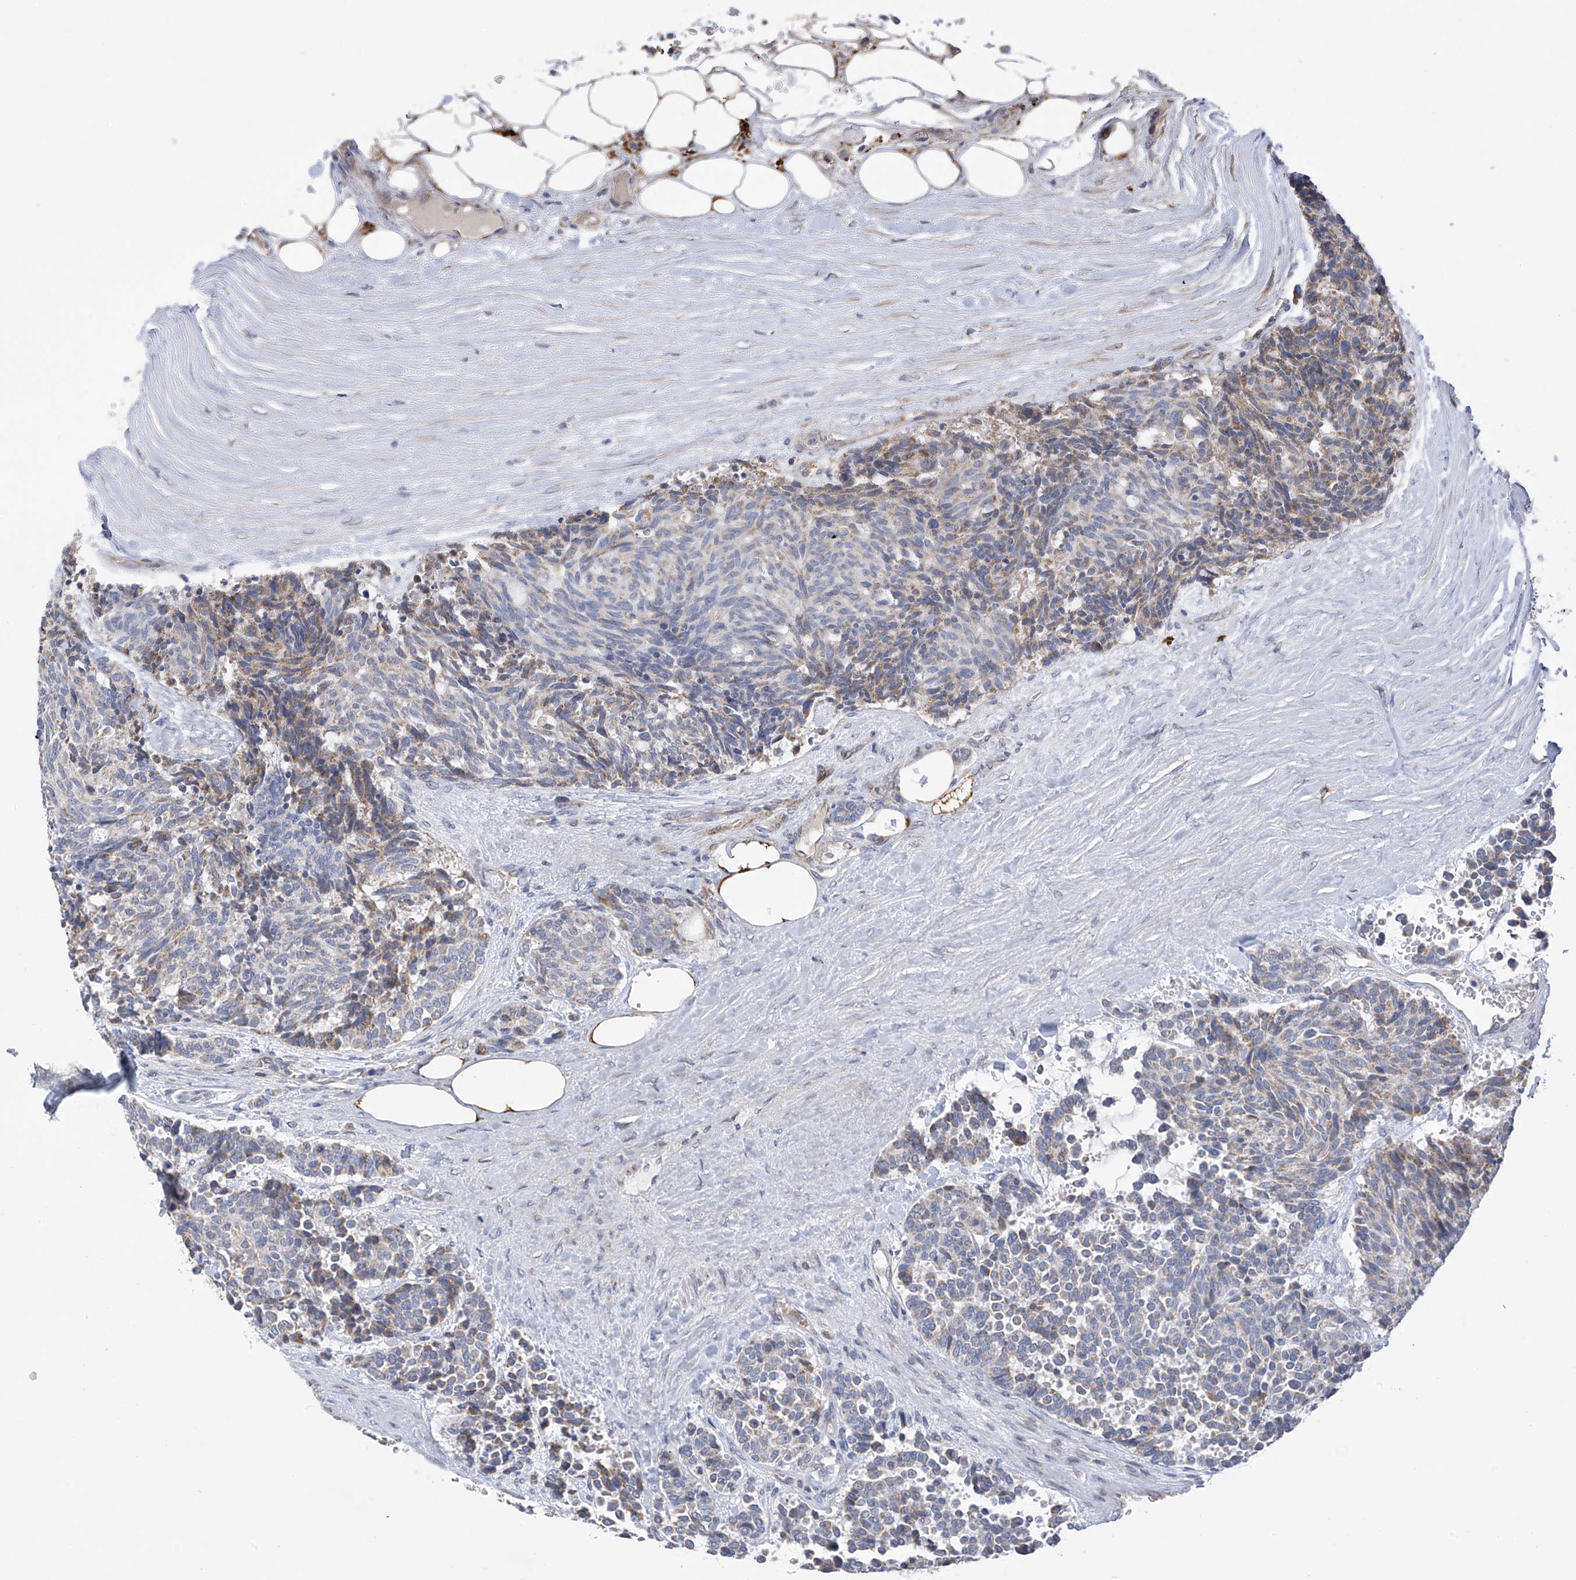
{"staining": {"intensity": "weak", "quantity": "<25%", "location": "cytoplasmic/membranous"}, "tissue": "carcinoid", "cell_type": "Tumor cells", "image_type": "cancer", "snomed": [{"axis": "morphology", "description": "Carcinoid, malignant, NOS"}, {"axis": "topography", "description": "Pancreas"}], "caption": "The micrograph demonstrates no significant staining in tumor cells of malignant carcinoid.", "gene": "SLCO4A1", "patient": {"sex": "female", "age": 54}}